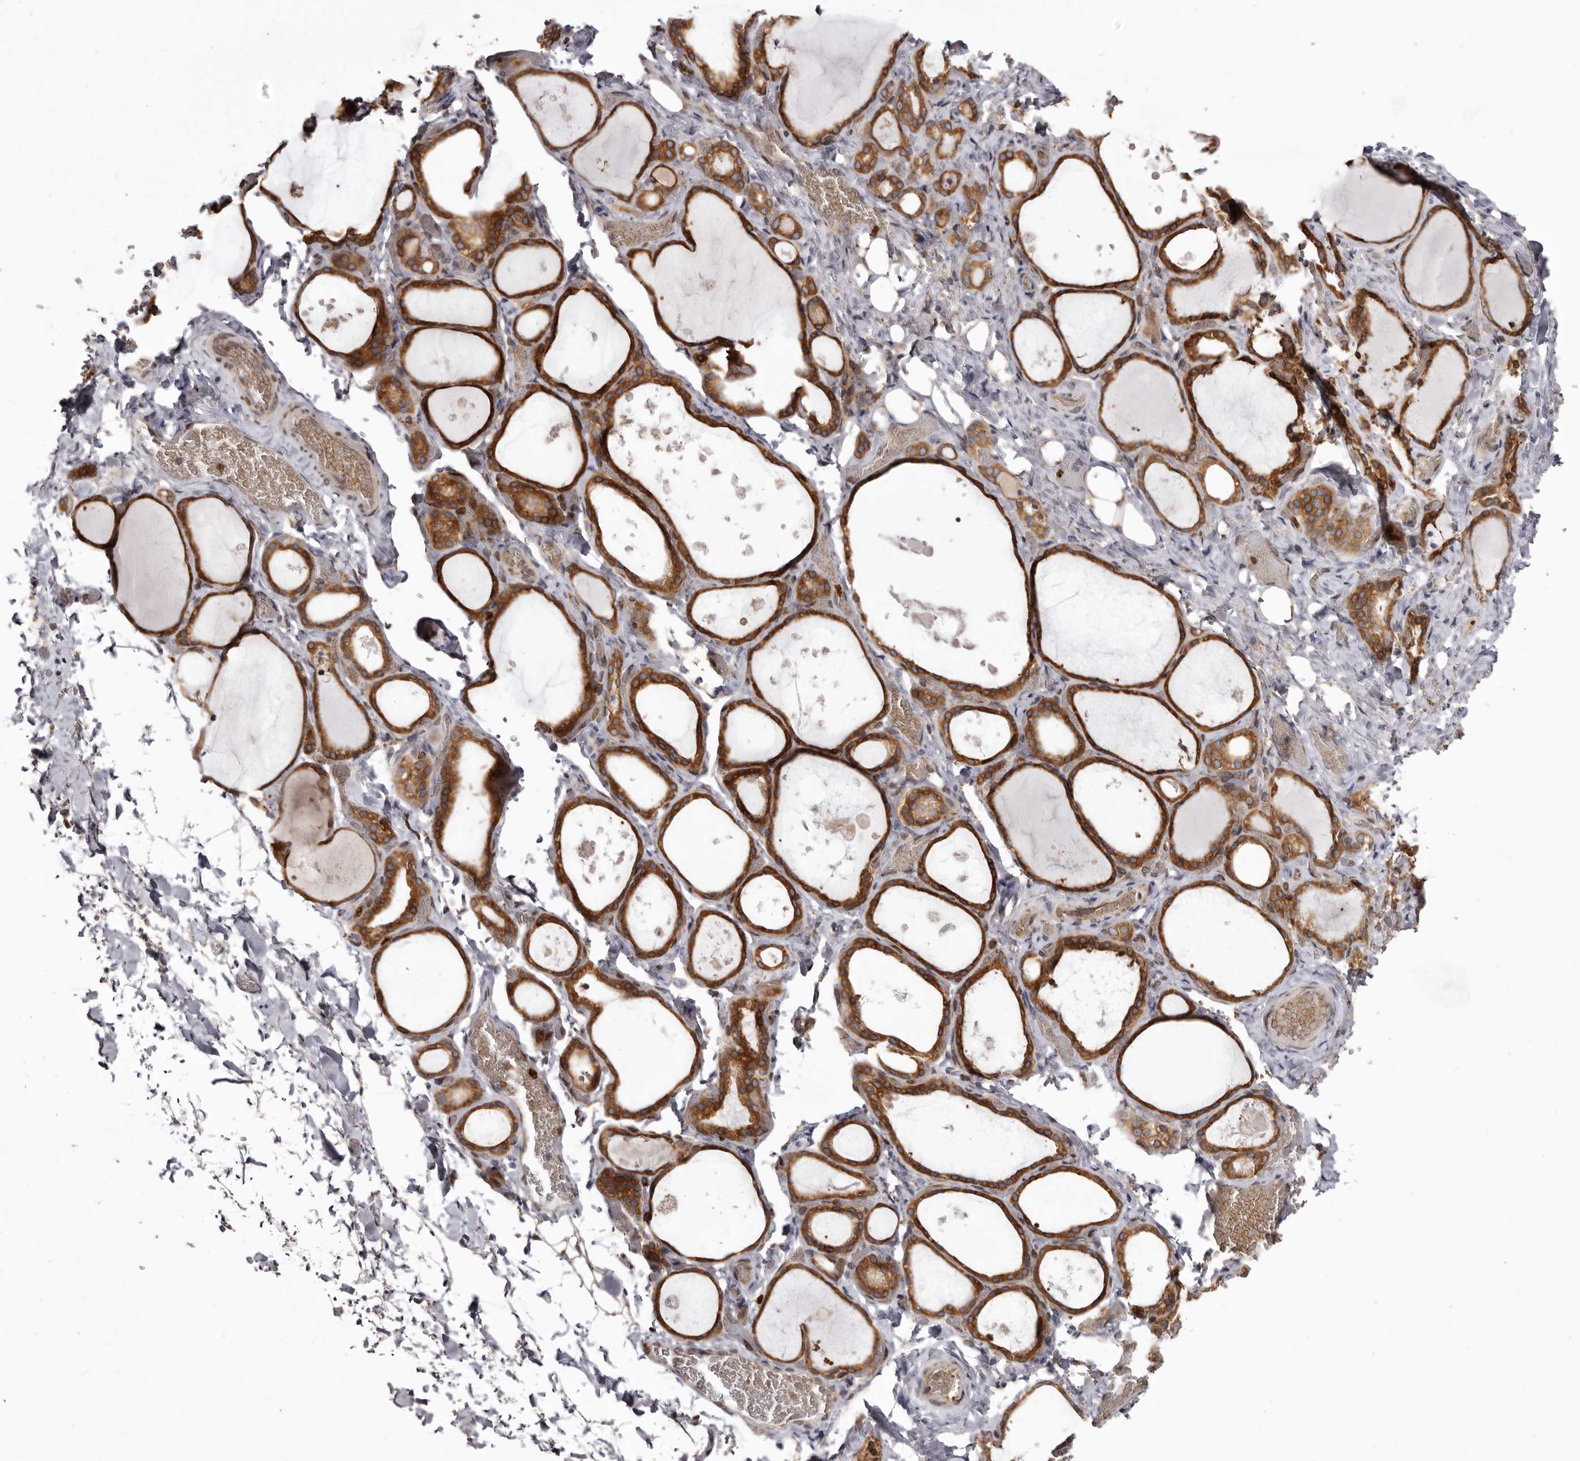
{"staining": {"intensity": "strong", "quantity": ">75%", "location": "cytoplasmic/membranous"}, "tissue": "thyroid gland", "cell_type": "Glandular cells", "image_type": "normal", "snomed": [{"axis": "morphology", "description": "Normal tissue, NOS"}, {"axis": "topography", "description": "Thyroid gland"}], "caption": "The micrograph displays a brown stain indicating the presence of a protein in the cytoplasmic/membranous of glandular cells in thyroid gland.", "gene": "C4orf3", "patient": {"sex": "female", "age": 44}}